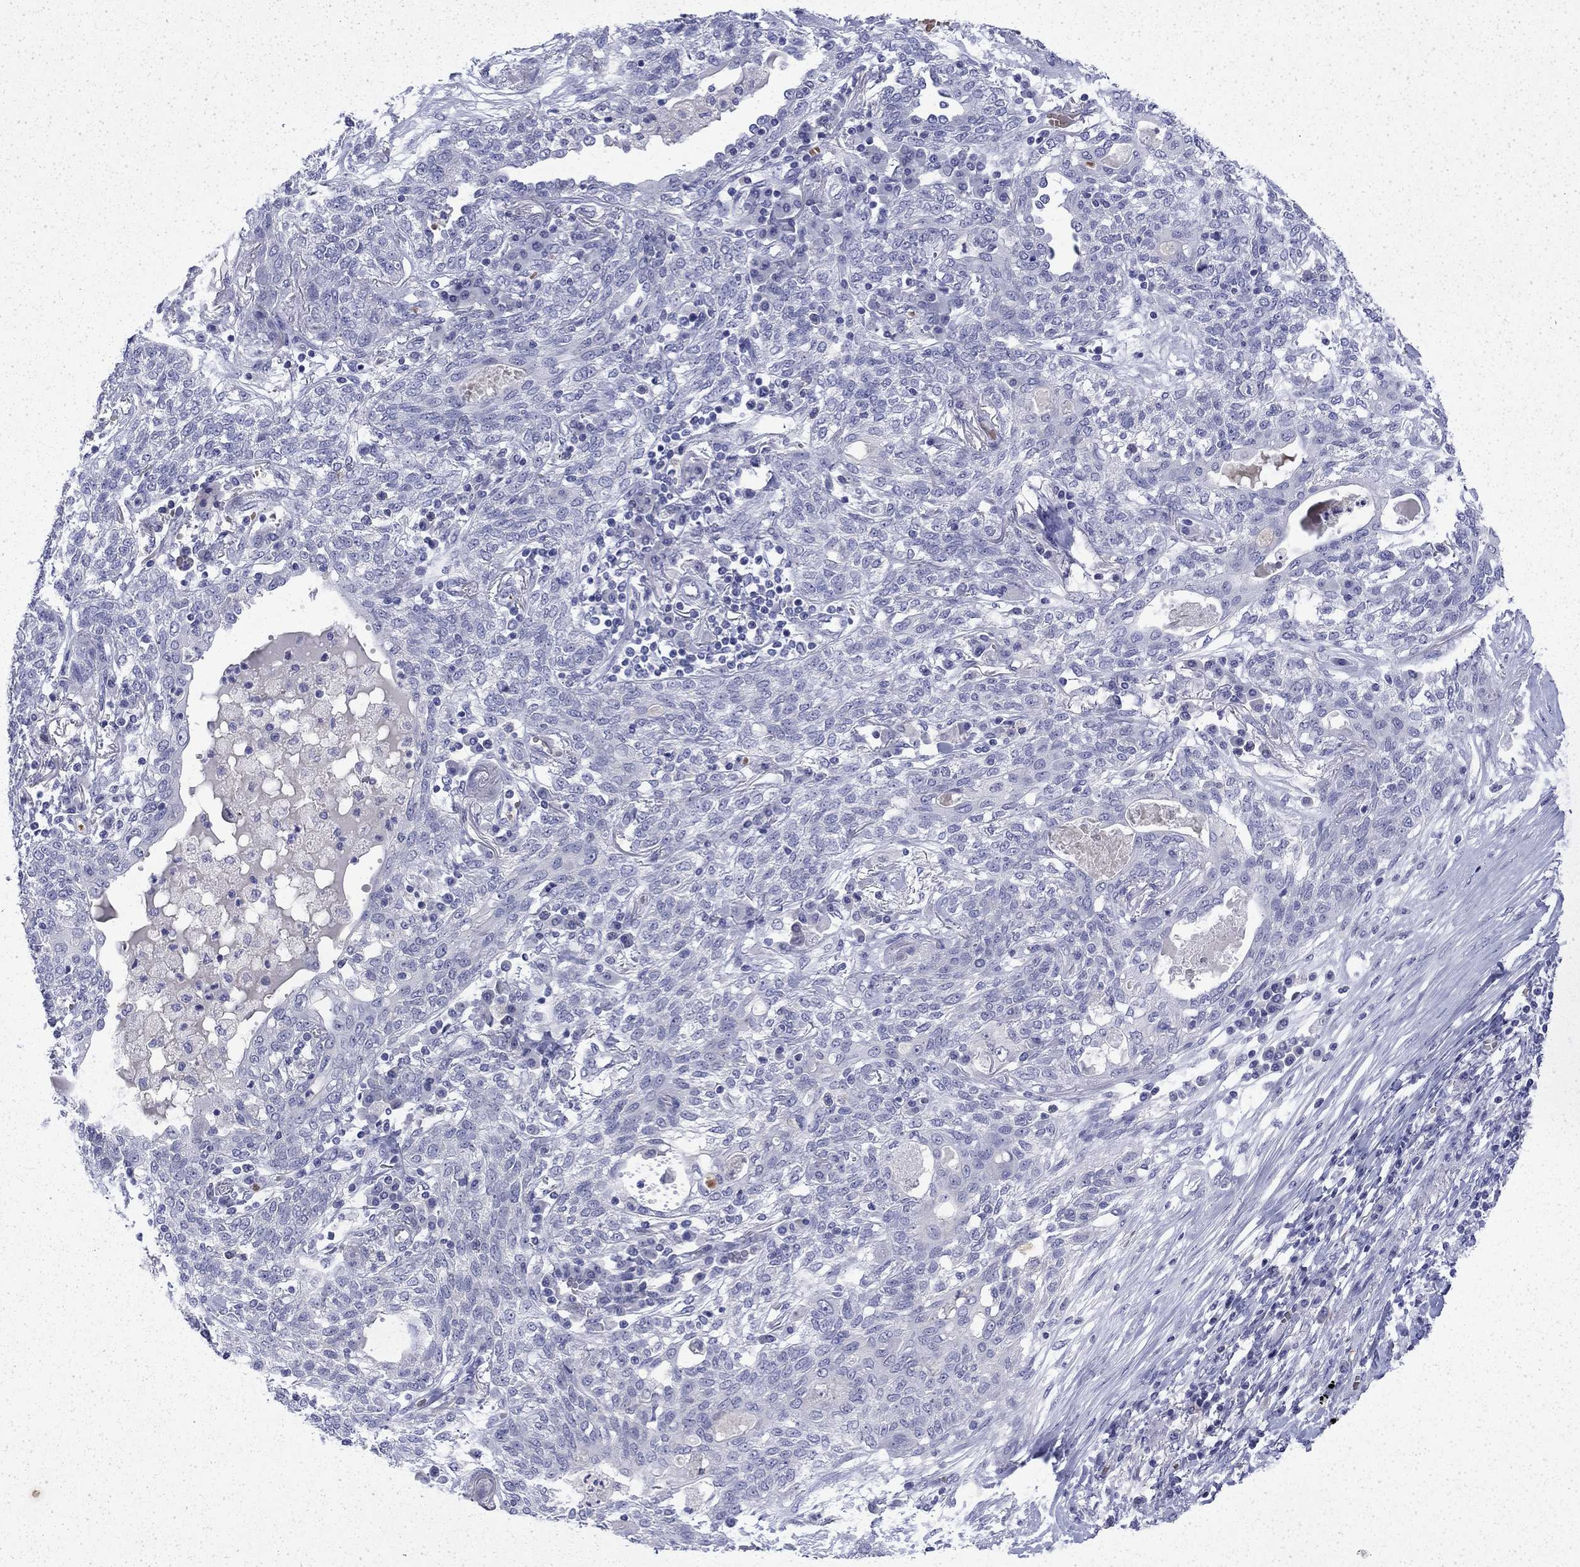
{"staining": {"intensity": "negative", "quantity": "none", "location": "none"}, "tissue": "lung cancer", "cell_type": "Tumor cells", "image_type": "cancer", "snomed": [{"axis": "morphology", "description": "Squamous cell carcinoma, NOS"}, {"axis": "topography", "description": "Lung"}], "caption": "There is no significant staining in tumor cells of lung squamous cell carcinoma. Brightfield microscopy of IHC stained with DAB (3,3'-diaminobenzidine) (brown) and hematoxylin (blue), captured at high magnification.", "gene": "ENPP6", "patient": {"sex": "female", "age": 70}}